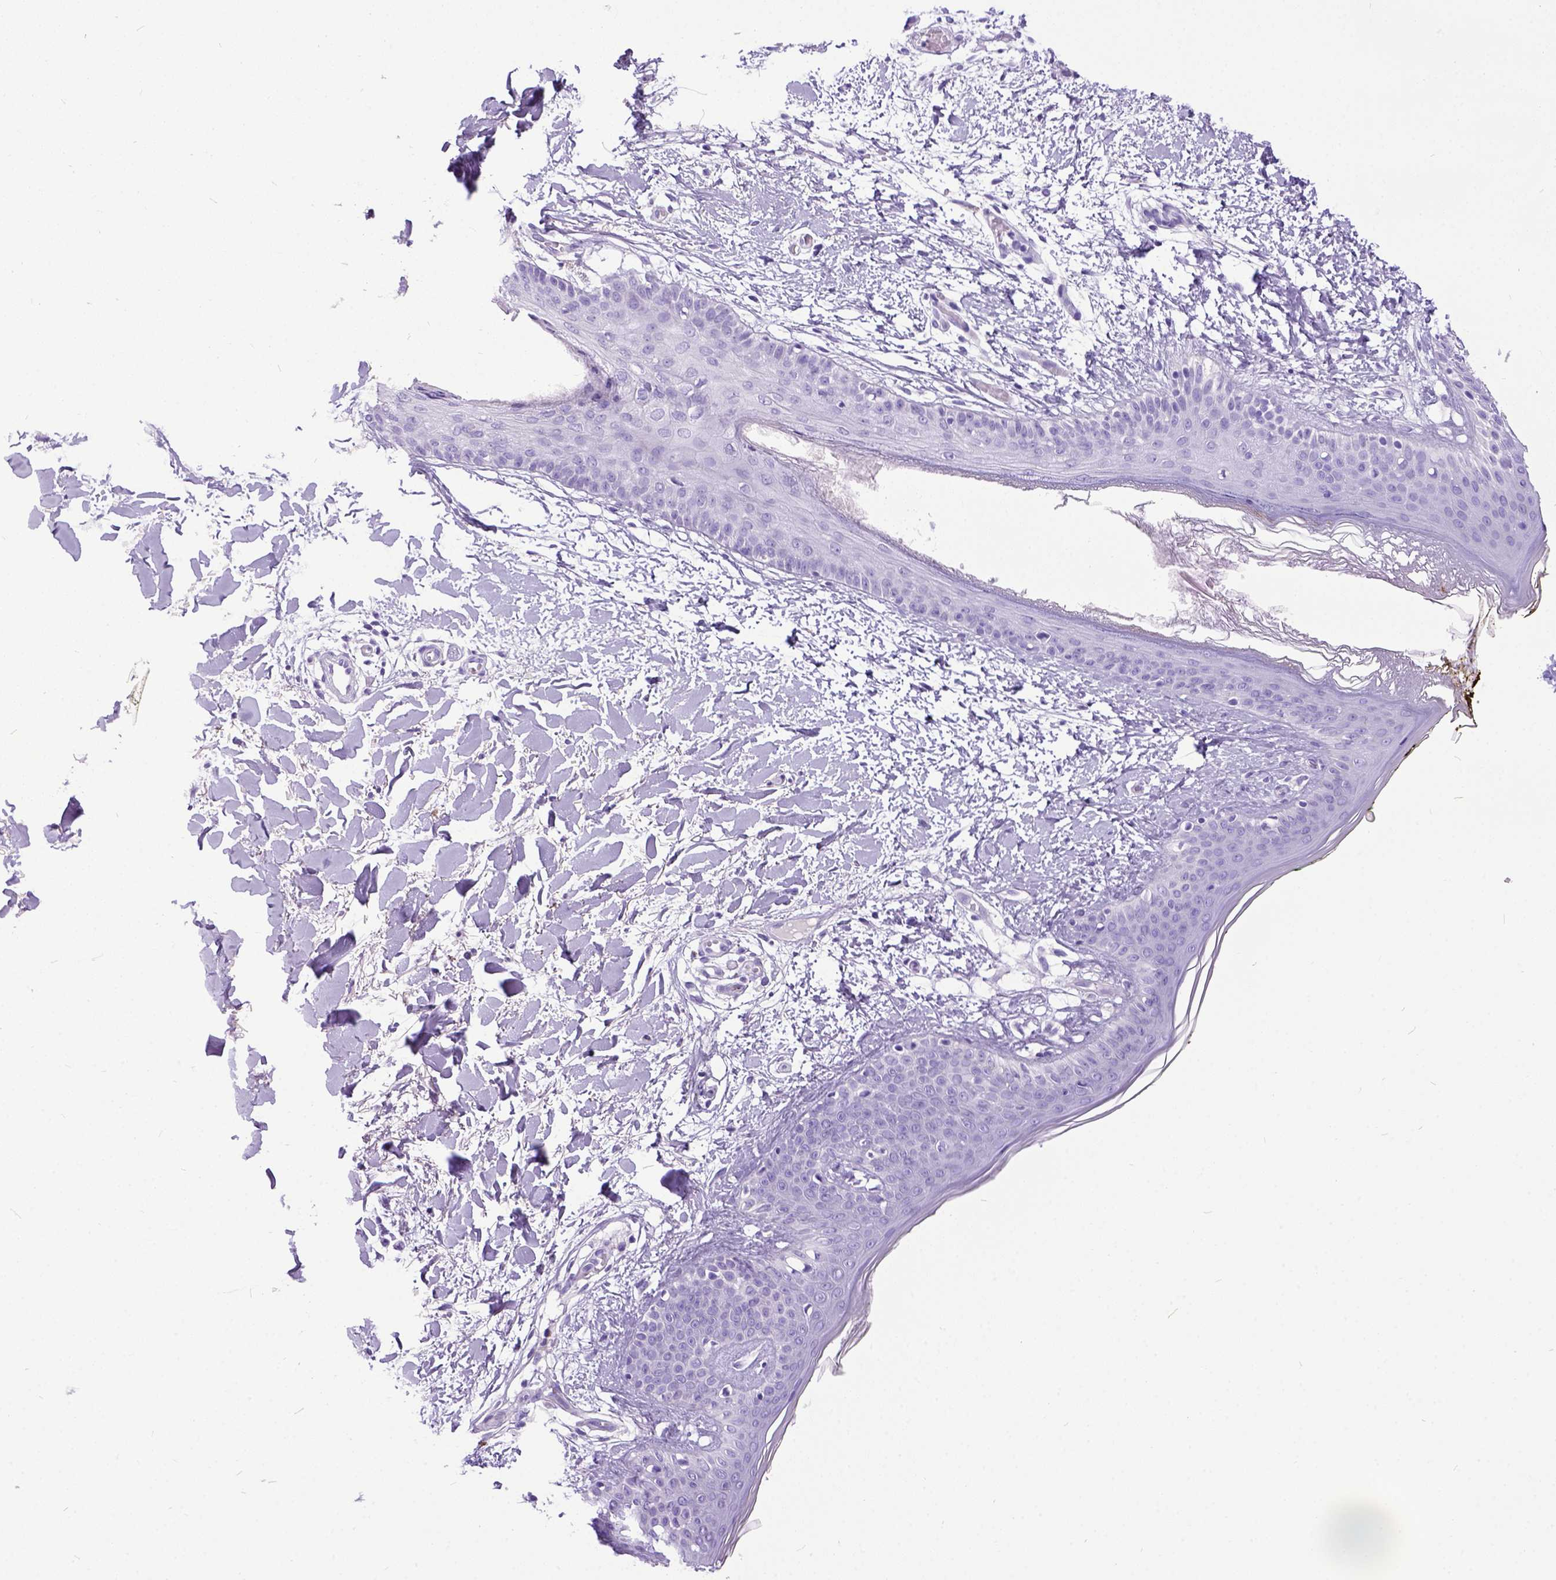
{"staining": {"intensity": "negative", "quantity": "none", "location": "none"}, "tissue": "skin", "cell_type": "Fibroblasts", "image_type": "normal", "snomed": [{"axis": "morphology", "description": "Normal tissue, NOS"}, {"axis": "topography", "description": "Skin"}], "caption": "DAB immunohistochemical staining of benign human skin exhibits no significant positivity in fibroblasts. Brightfield microscopy of IHC stained with DAB (brown) and hematoxylin (blue), captured at high magnification.", "gene": "IGF2", "patient": {"sex": "female", "age": 34}}